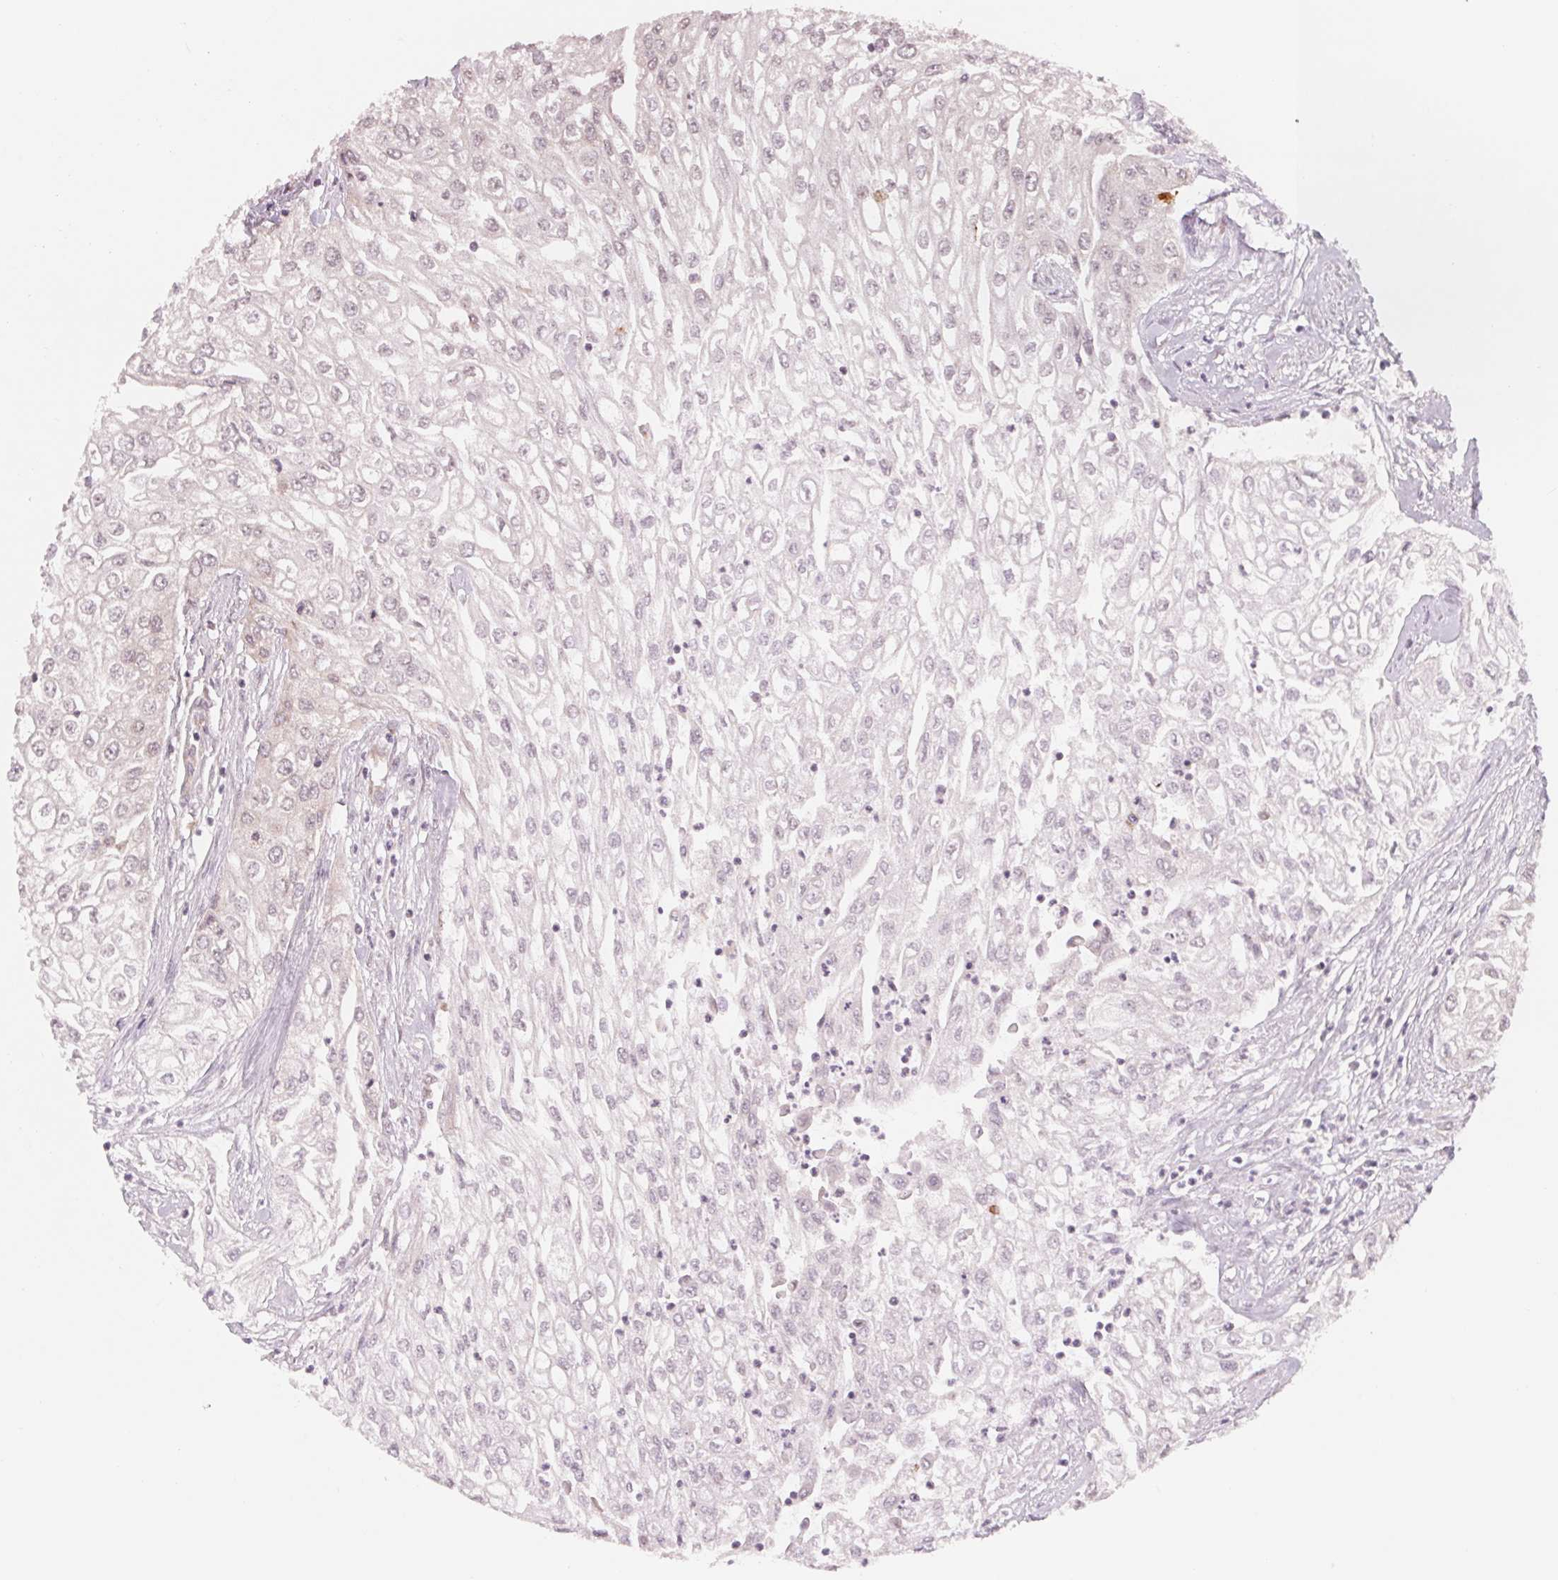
{"staining": {"intensity": "negative", "quantity": "none", "location": "none"}, "tissue": "urothelial cancer", "cell_type": "Tumor cells", "image_type": "cancer", "snomed": [{"axis": "morphology", "description": "Urothelial carcinoma, High grade"}, {"axis": "topography", "description": "Urinary bladder"}], "caption": "Immunohistochemistry of human urothelial cancer demonstrates no expression in tumor cells. (DAB (3,3'-diaminobenzidine) immunohistochemistry (IHC) visualized using brightfield microscopy, high magnification).", "gene": "GIGYF2", "patient": {"sex": "male", "age": 62}}